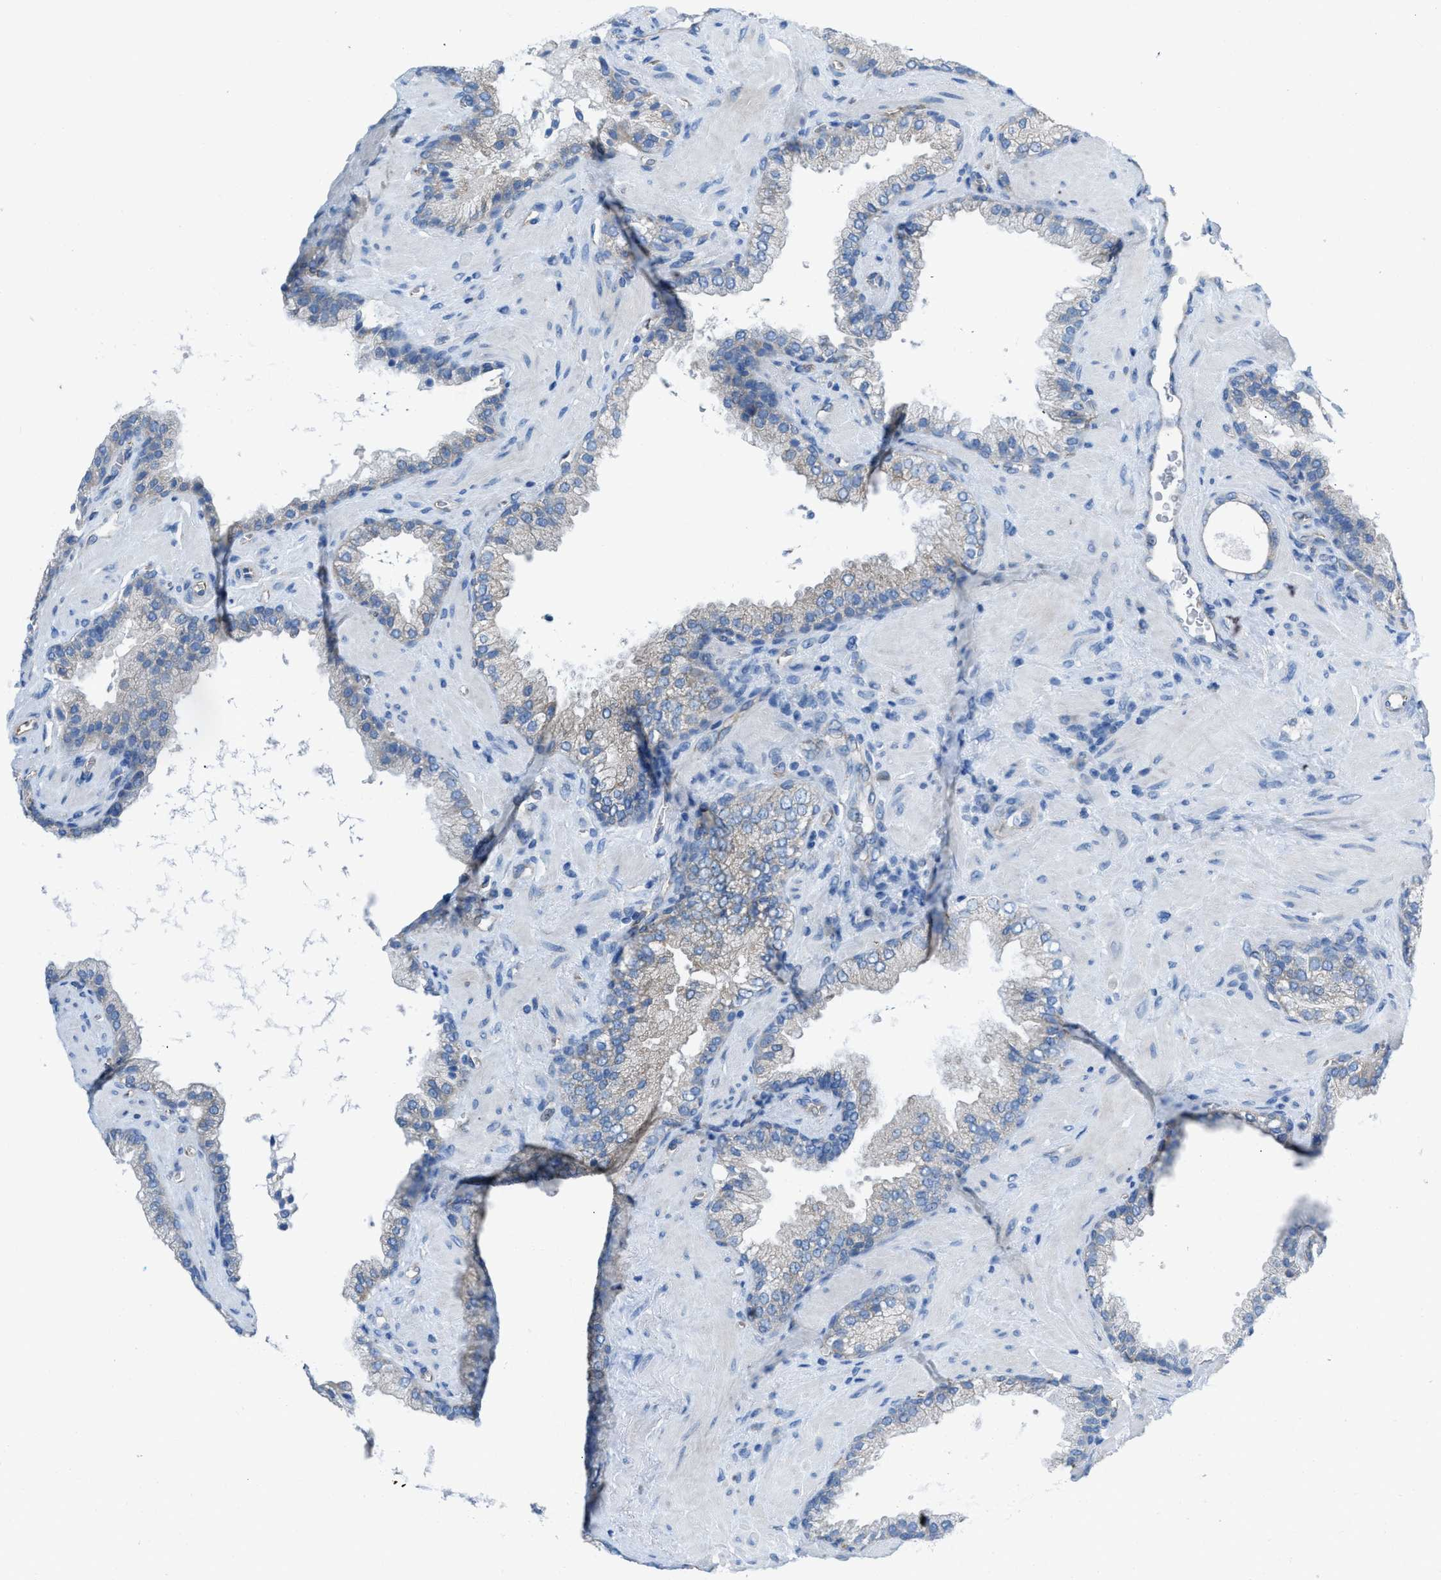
{"staining": {"intensity": "negative", "quantity": "none", "location": "none"}, "tissue": "prostate cancer", "cell_type": "Tumor cells", "image_type": "cancer", "snomed": [{"axis": "morphology", "description": "Adenocarcinoma, Low grade"}, {"axis": "topography", "description": "Prostate"}], "caption": "Prostate low-grade adenocarcinoma stained for a protein using immunohistochemistry (IHC) exhibits no staining tumor cells.", "gene": "DOLPP1", "patient": {"sex": "male", "age": 71}}